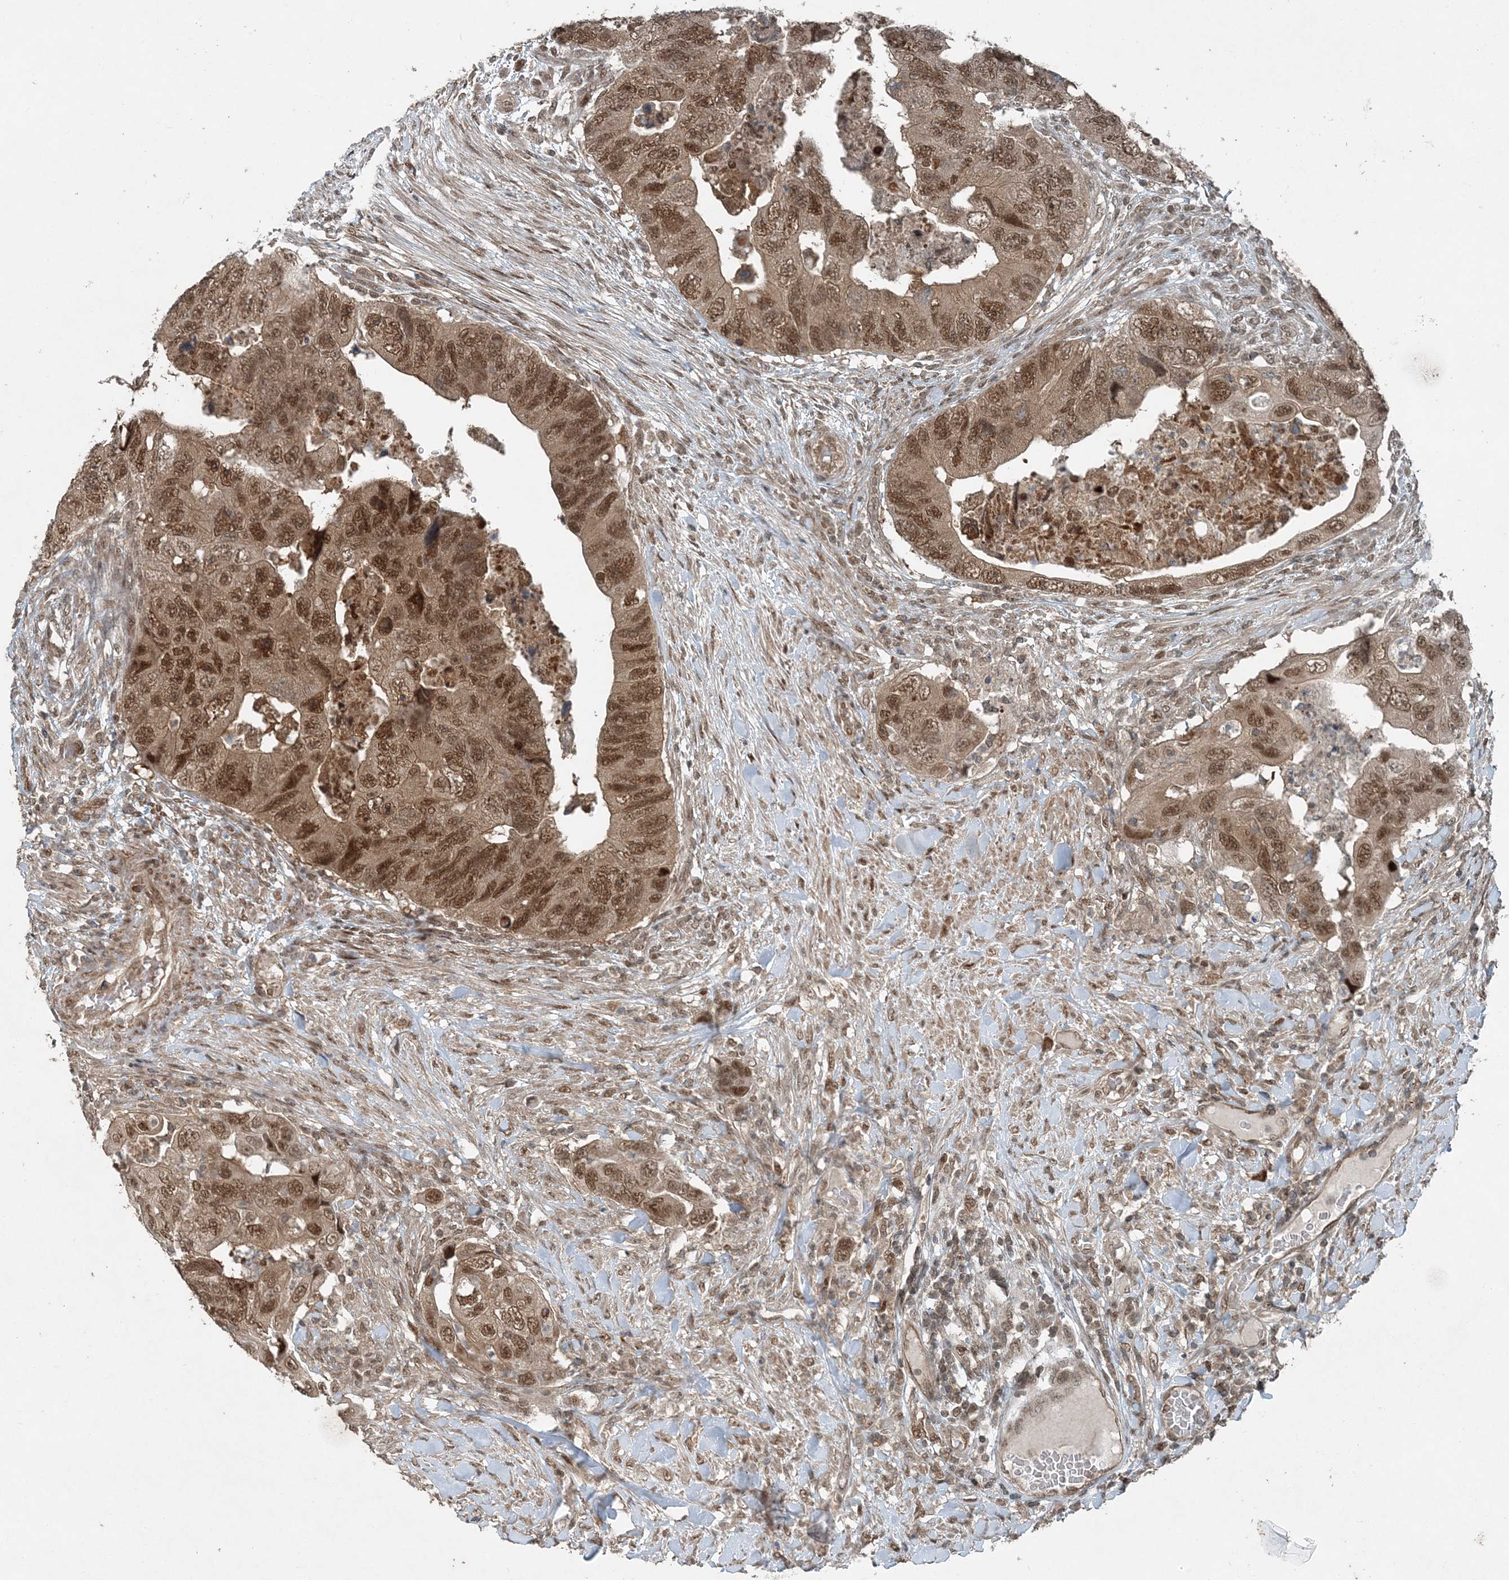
{"staining": {"intensity": "moderate", "quantity": ">75%", "location": "nuclear"}, "tissue": "colorectal cancer", "cell_type": "Tumor cells", "image_type": "cancer", "snomed": [{"axis": "morphology", "description": "Adenocarcinoma, NOS"}, {"axis": "topography", "description": "Rectum"}], "caption": "Colorectal cancer stained with a brown dye demonstrates moderate nuclear positive positivity in about >75% of tumor cells.", "gene": "COPS7B", "patient": {"sex": "male", "age": 63}}